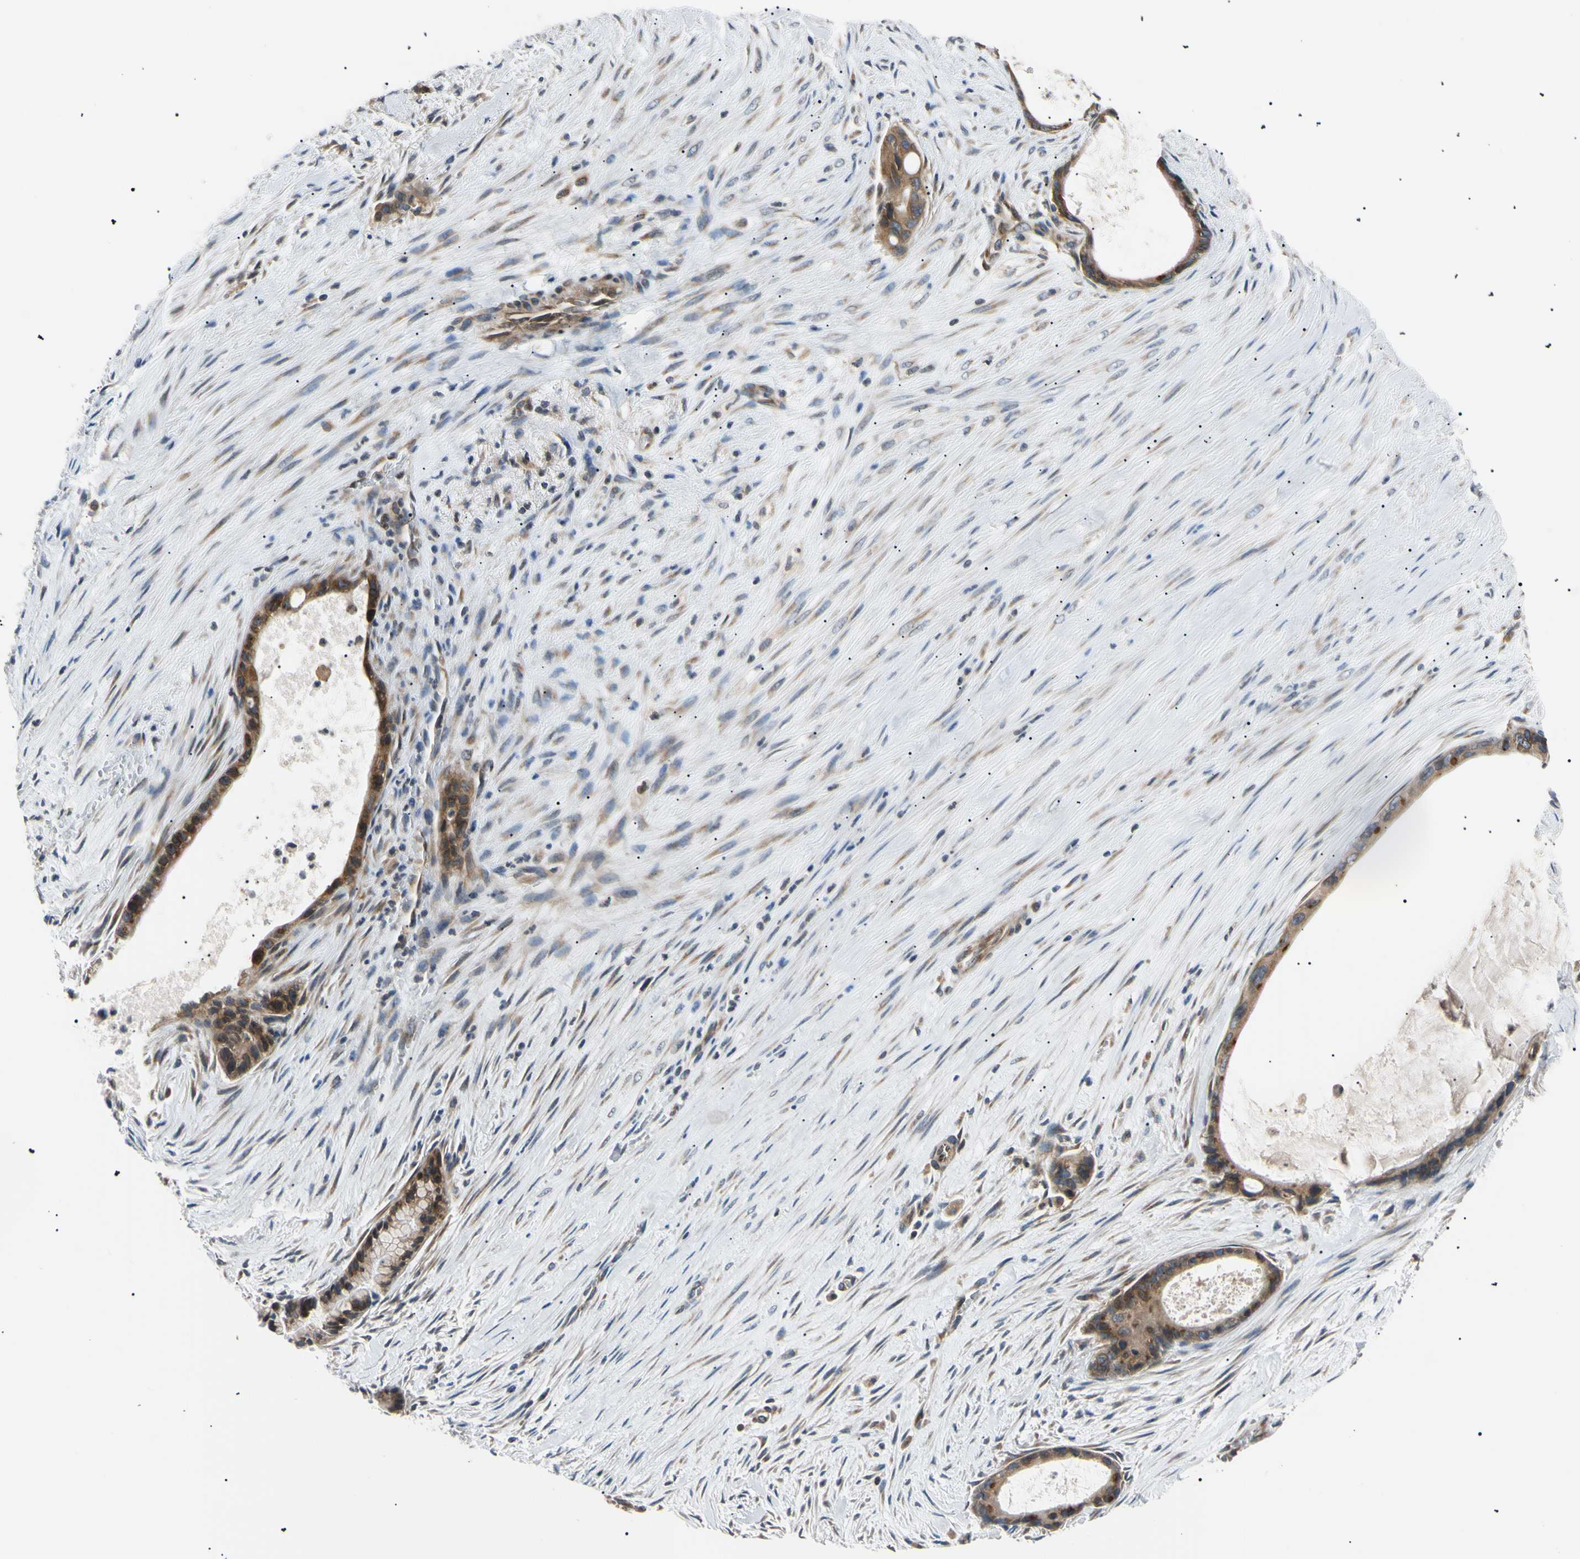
{"staining": {"intensity": "strong", "quantity": ">75%", "location": "cytoplasmic/membranous"}, "tissue": "liver cancer", "cell_type": "Tumor cells", "image_type": "cancer", "snomed": [{"axis": "morphology", "description": "Cholangiocarcinoma"}, {"axis": "topography", "description": "Liver"}], "caption": "The histopathology image demonstrates immunohistochemical staining of cholangiocarcinoma (liver). There is strong cytoplasmic/membranous positivity is present in about >75% of tumor cells.", "gene": "VAPA", "patient": {"sex": "female", "age": 55}}